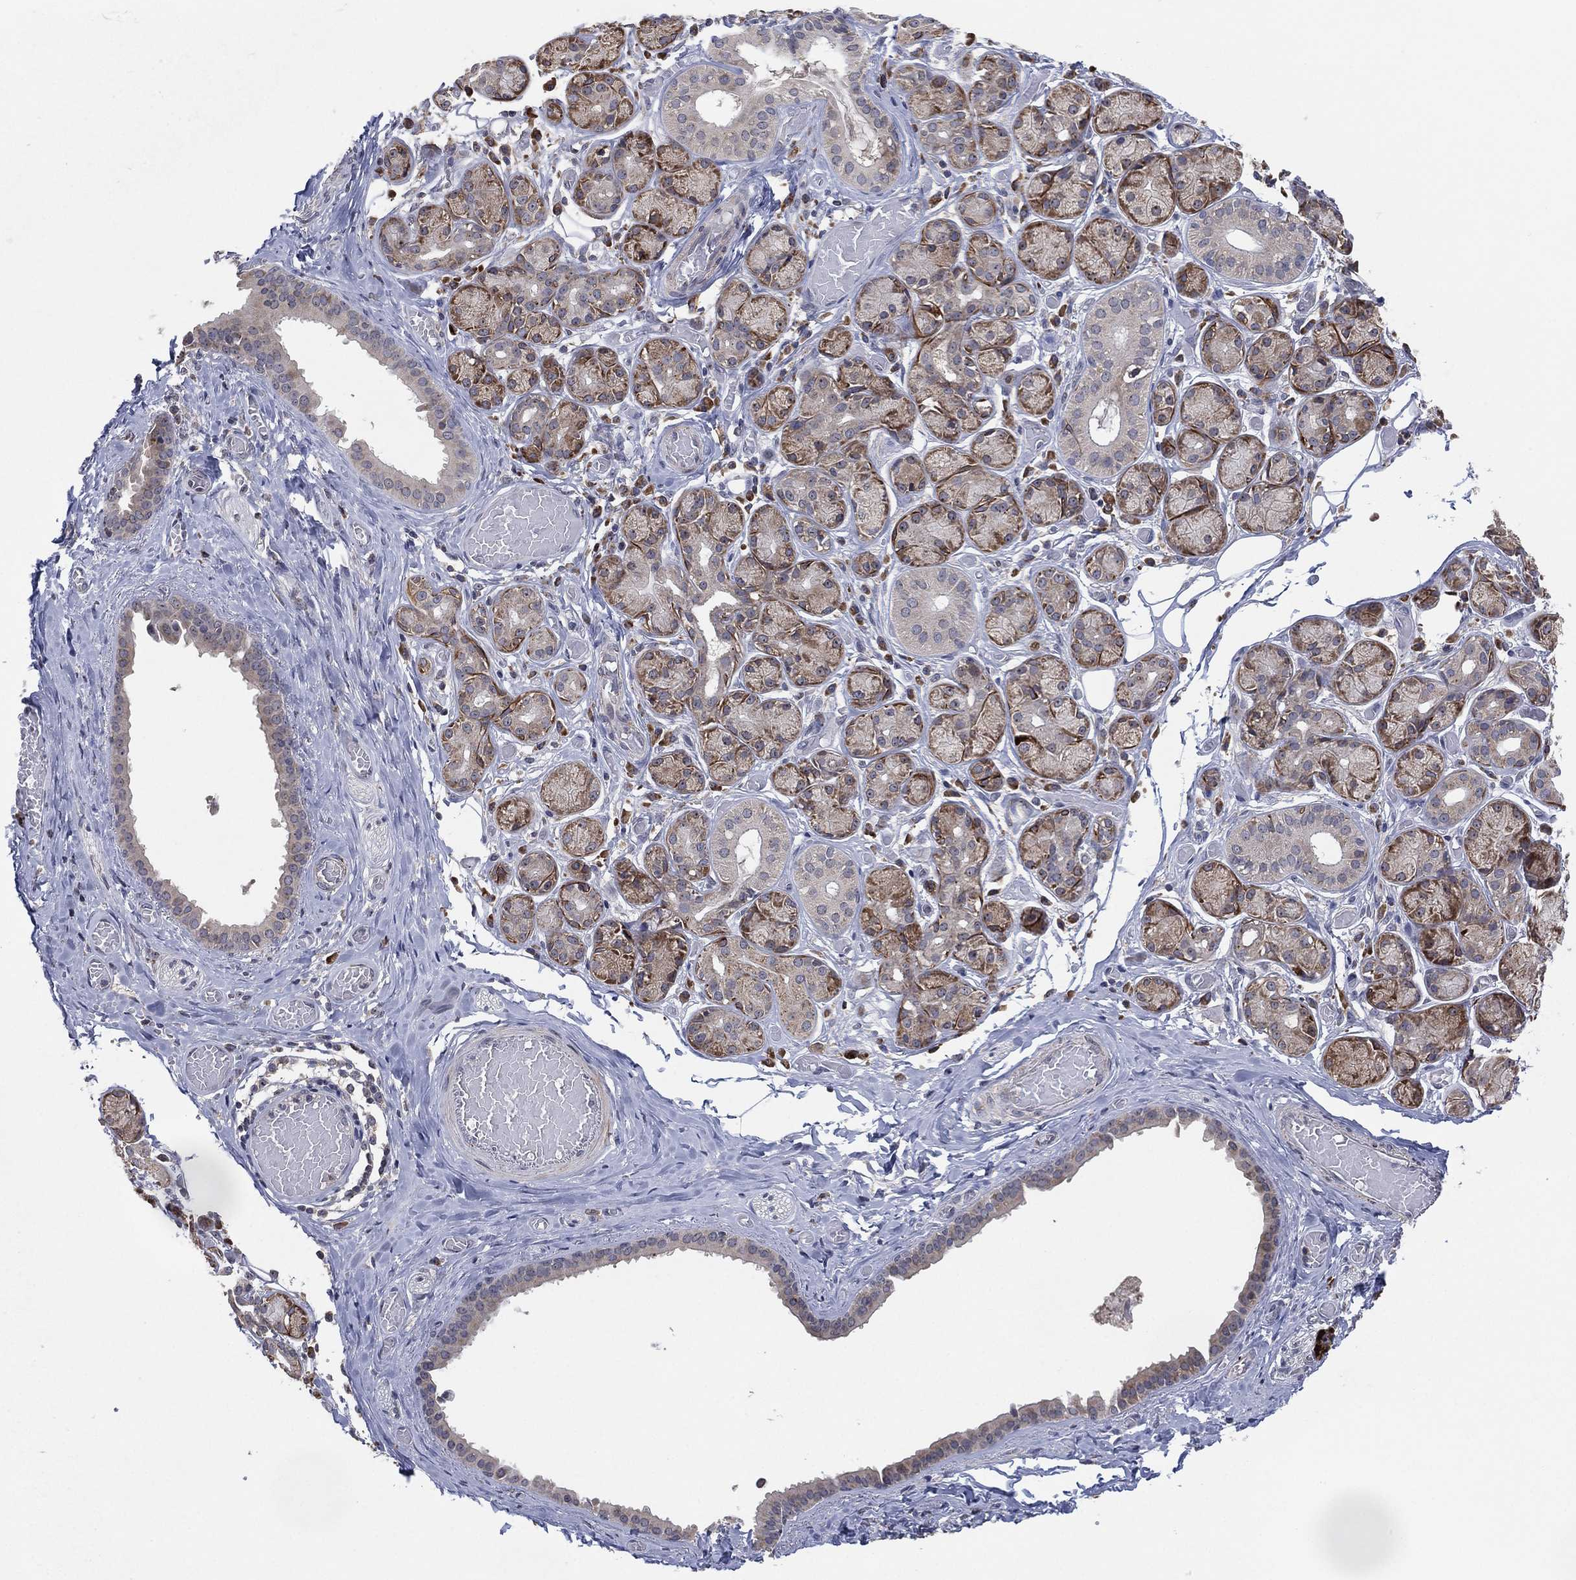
{"staining": {"intensity": "strong", "quantity": "25%-75%", "location": "cytoplasmic/membranous"}, "tissue": "salivary gland", "cell_type": "Glandular cells", "image_type": "normal", "snomed": [{"axis": "morphology", "description": "Normal tissue, NOS"}, {"axis": "topography", "description": "Salivary gland"}, {"axis": "topography", "description": "Peripheral nerve tissue"}], "caption": "DAB (3,3'-diaminobenzidine) immunohistochemical staining of unremarkable salivary gland reveals strong cytoplasmic/membranous protein expression in approximately 25%-75% of glandular cells. Using DAB (3,3'-diaminobenzidine) (brown) and hematoxylin (blue) stains, captured at high magnification using brightfield microscopy.", "gene": "FAM104A", "patient": {"sex": "male", "age": 71}}